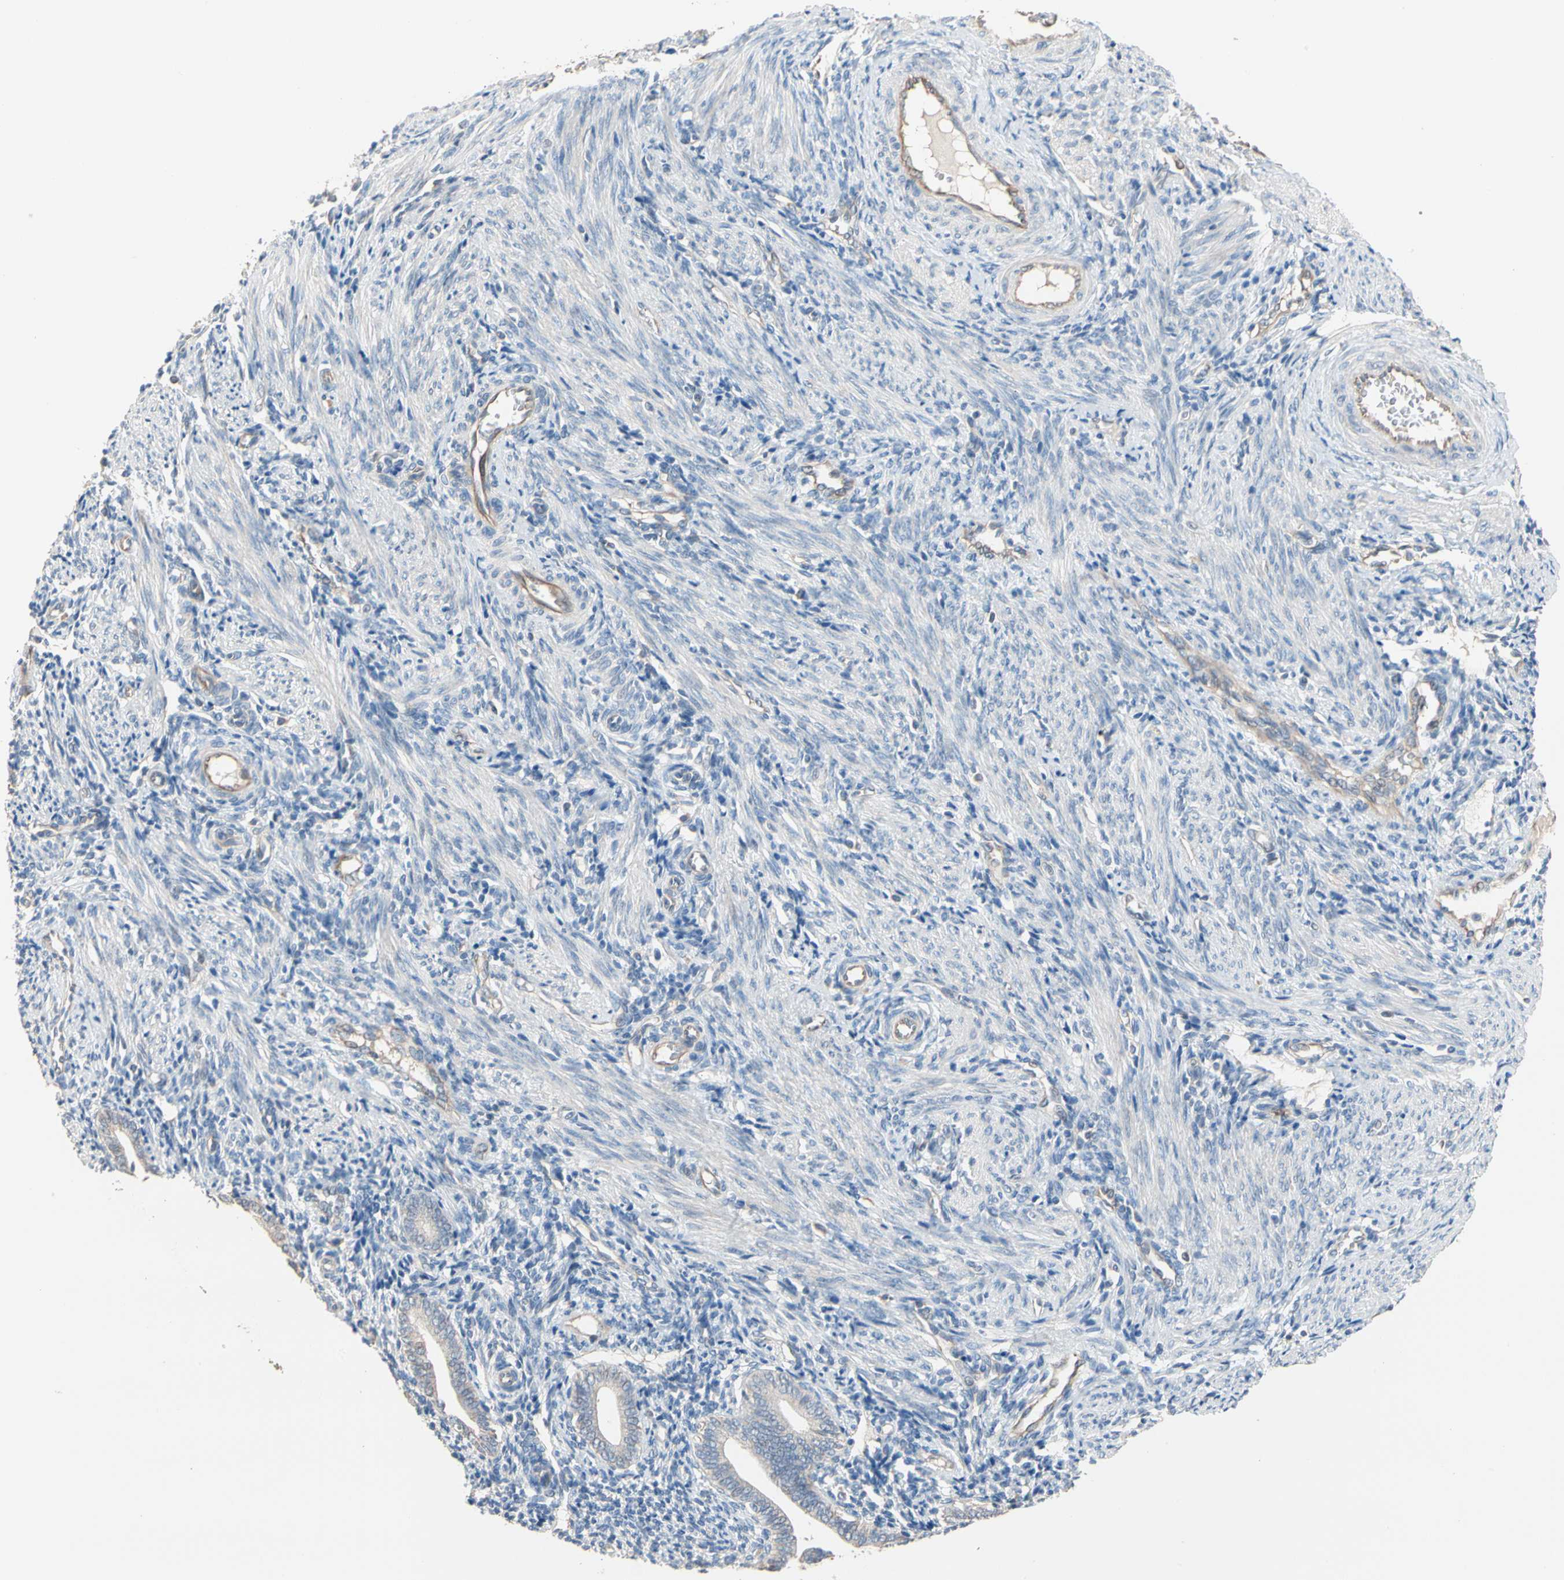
{"staining": {"intensity": "negative", "quantity": "none", "location": "none"}, "tissue": "endometrium", "cell_type": "Cells in endometrial stroma", "image_type": "normal", "snomed": [{"axis": "morphology", "description": "Normal tissue, NOS"}, {"axis": "topography", "description": "Uterus"}, {"axis": "topography", "description": "Endometrium"}], "caption": "Immunohistochemistry (IHC) histopathology image of normal endometrium: human endometrium stained with DAB reveals no significant protein positivity in cells in endometrial stroma.", "gene": "BBOX1", "patient": {"sex": "female", "age": 33}}